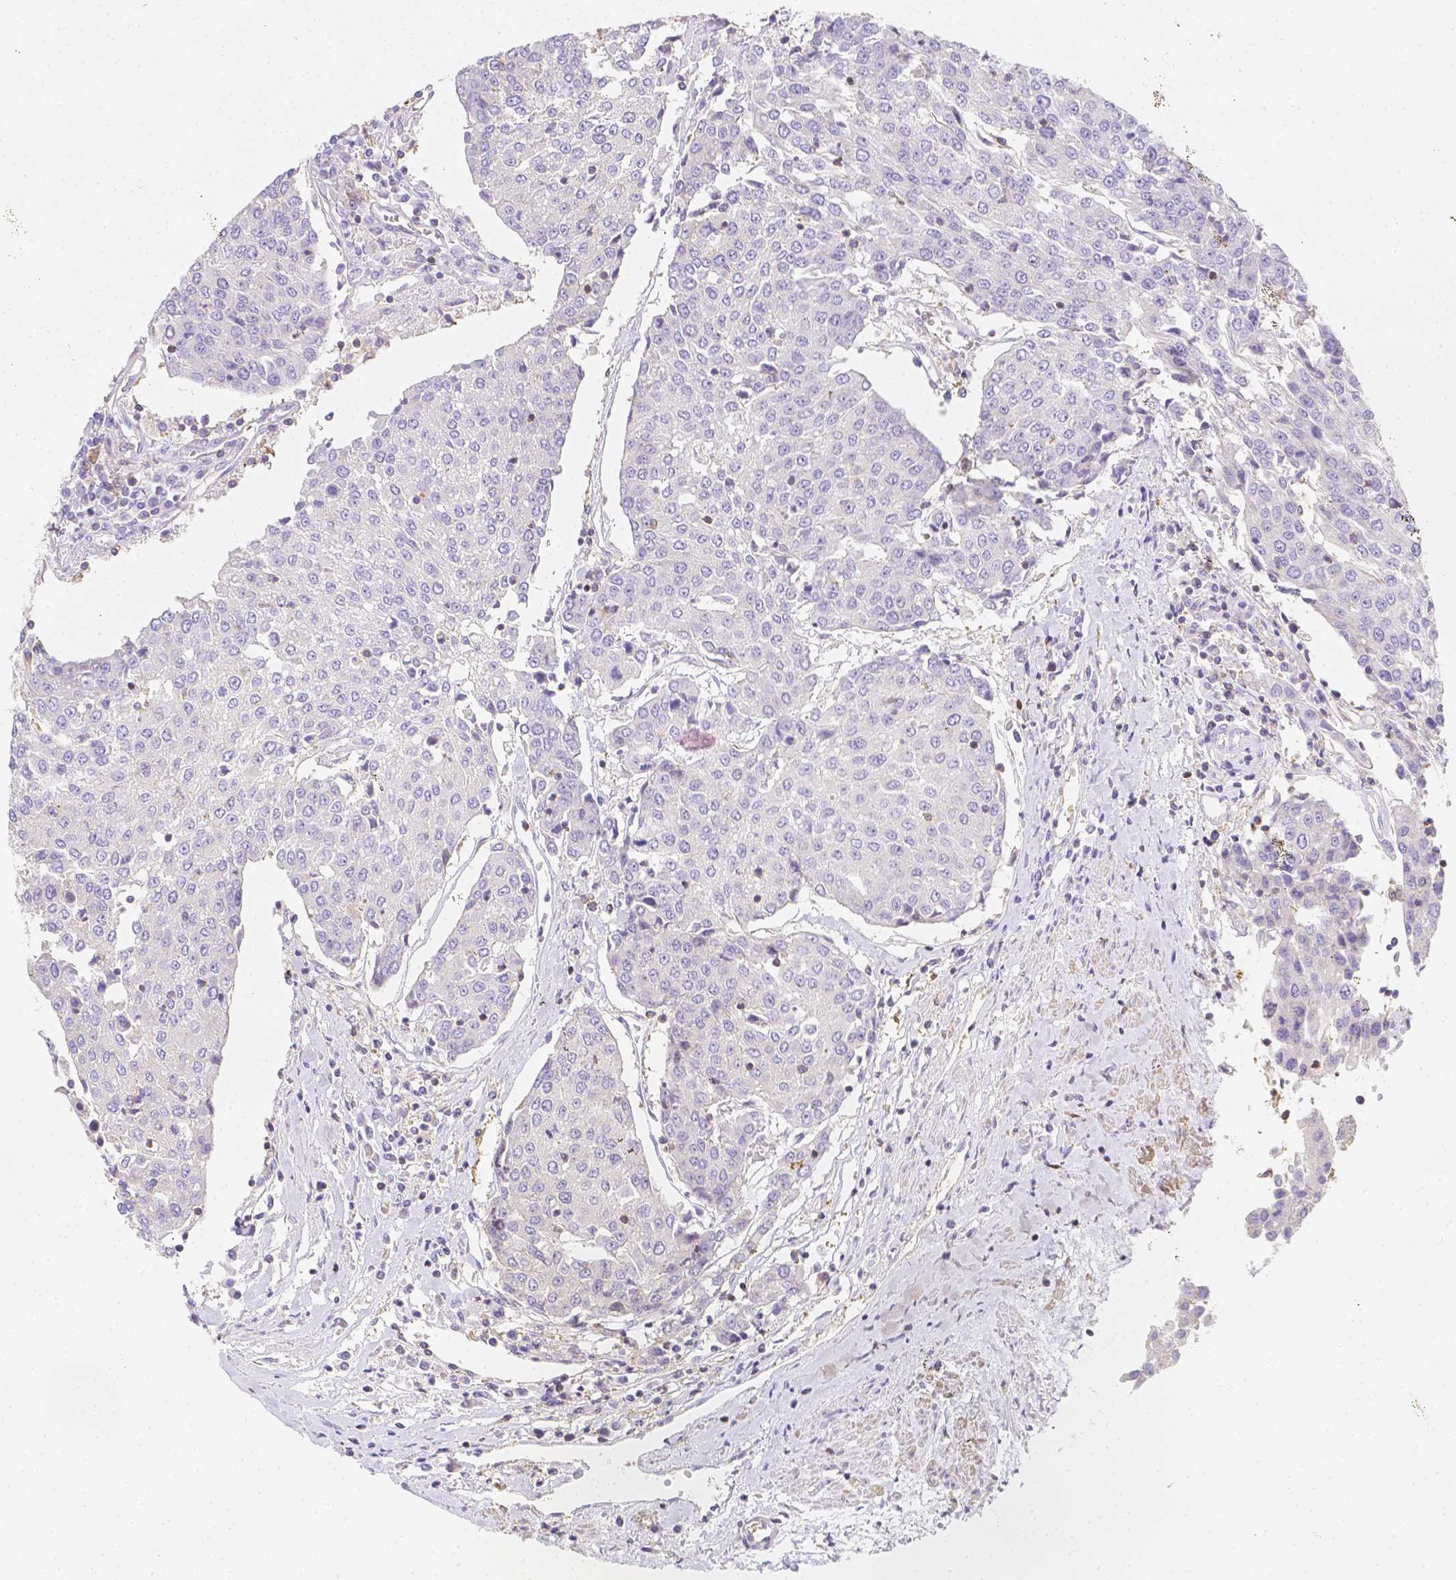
{"staining": {"intensity": "negative", "quantity": "none", "location": "none"}, "tissue": "urothelial cancer", "cell_type": "Tumor cells", "image_type": "cancer", "snomed": [{"axis": "morphology", "description": "Urothelial carcinoma, High grade"}, {"axis": "topography", "description": "Urinary bladder"}], "caption": "Urothelial cancer stained for a protein using IHC exhibits no positivity tumor cells.", "gene": "ASAH2", "patient": {"sex": "female", "age": 85}}